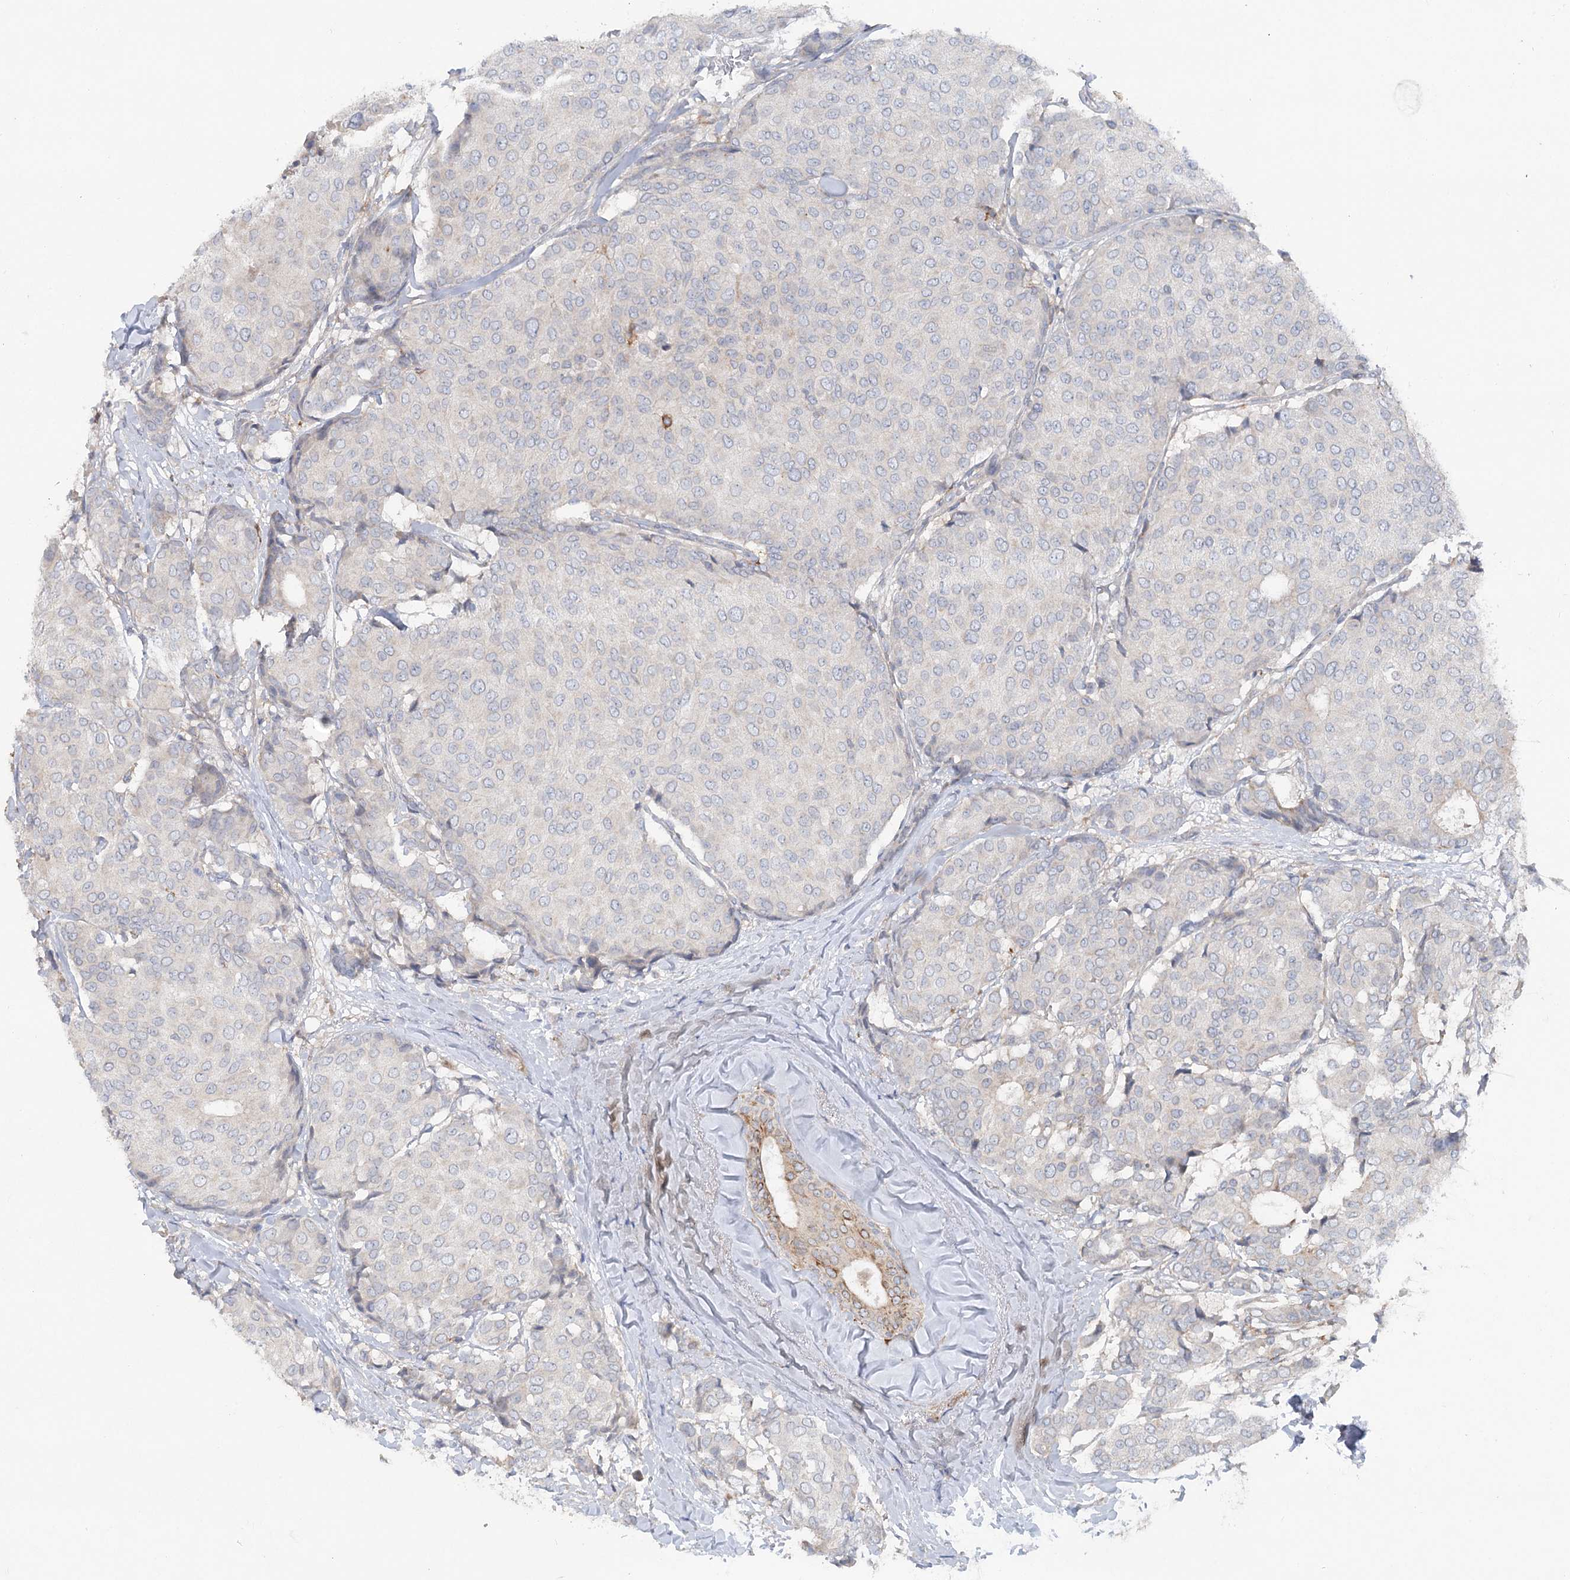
{"staining": {"intensity": "negative", "quantity": "none", "location": "none"}, "tissue": "breast cancer", "cell_type": "Tumor cells", "image_type": "cancer", "snomed": [{"axis": "morphology", "description": "Duct carcinoma"}, {"axis": "topography", "description": "Breast"}], "caption": "An image of breast cancer stained for a protein displays no brown staining in tumor cells. (DAB immunohistochemistry with hematoxylin counter stain).", "gene": "SCN11A", "patient": {"sex": "female", "age": 75}}